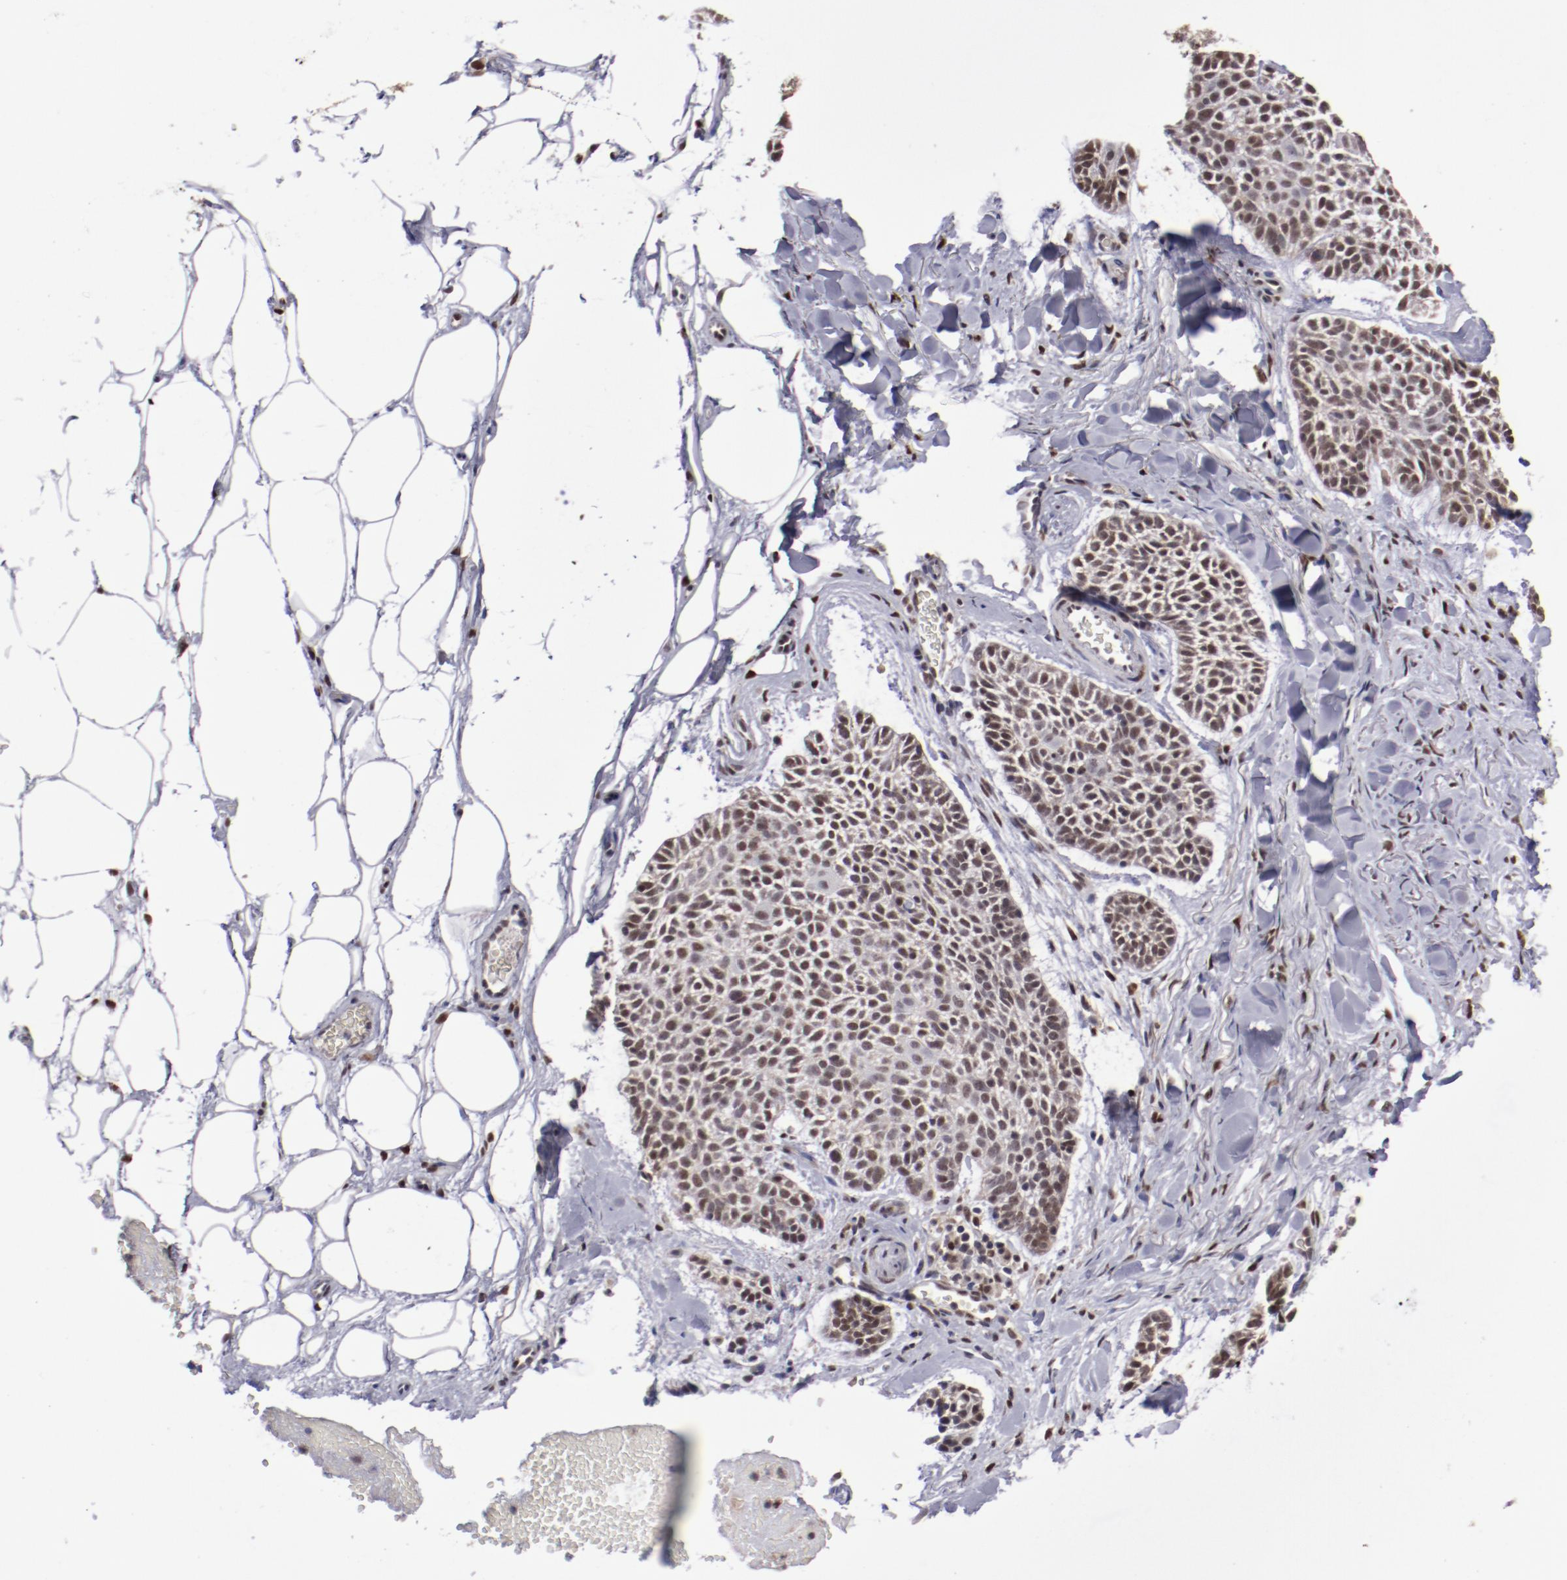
{"staining": {"intensity": "moderate", "quantity": ">75%", "location": "nuclear"}, "tissue": "skin cancer", "cell_type": "Tumor cells", "image_type": "cancer", "snomed": [{"axis": "morphology", "description": "Normal tissue, NOS"}, {"axis": "morphology", "description": "Basal cell carcinoma"}, {"axis": "topography", "description": "Skin"}], "caption": "Immunohistochemical staining of human skin cancer (basal cell carcinoma) shows medium levels of moderate nuclear staining in approximately >75% of tumor cells.", "gene": "ARNT", "patient": {"sex": "female", "age": 70}}